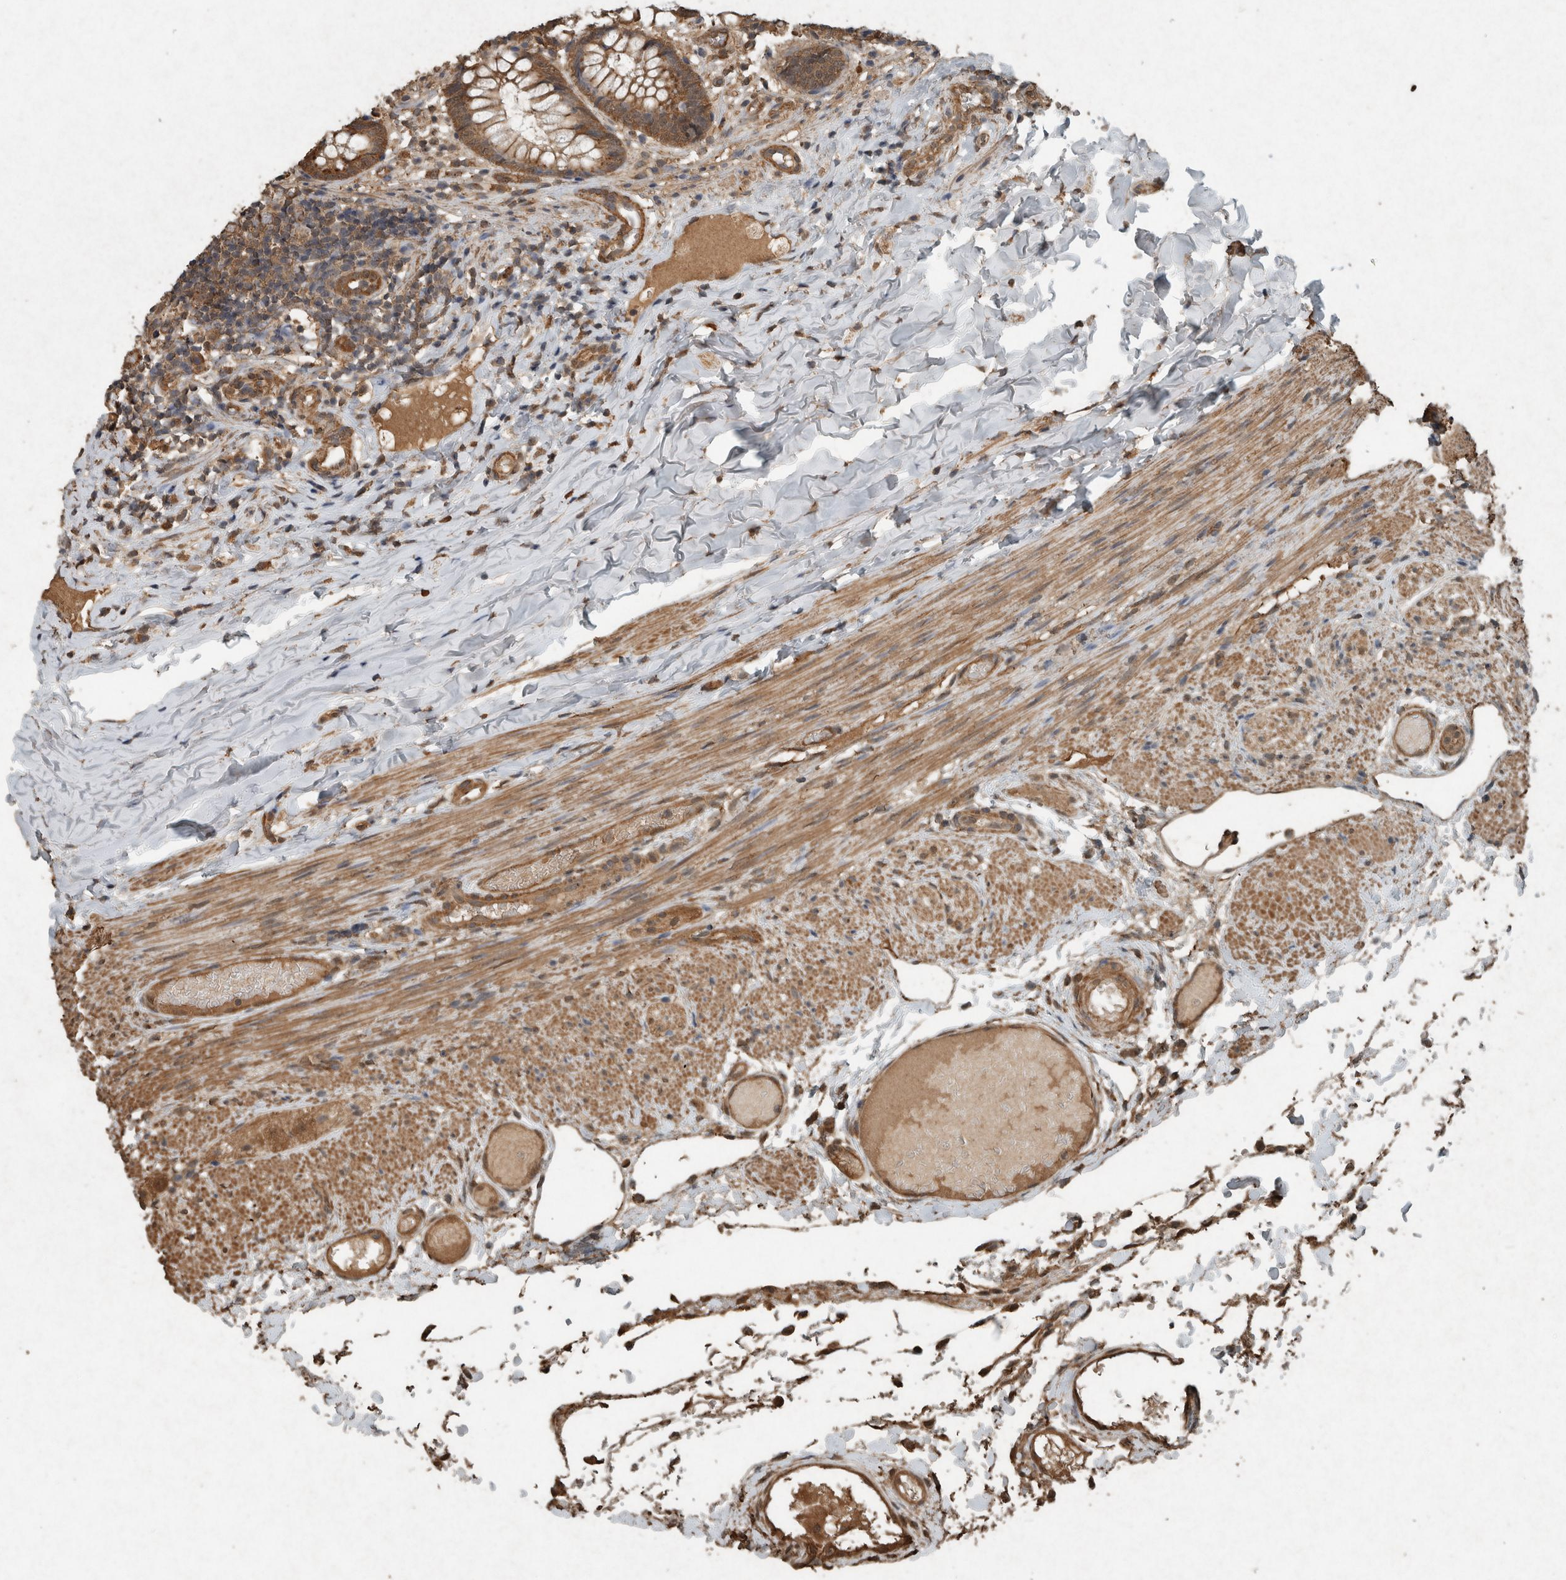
{"staining": {"intensity": "moderate", "quantity": ">75%", "location": "cytoplasmic/membranous"}, "tissue": "appendix", "cell_type": "Glandular cells", "image_type": "normal", "snomed": [{"axis": "morphology", "description": "Normal tissue, NOS"}, {"axis": "topography", "description": "Appendix"}], "caption": "Appendix stained with IHC demonstrates moderate cytoplasmic/membranous positivity in approximately >75% of glandular cells. (DAB (3,3'-diaminobenzidine) IHC, brown staining for protein, blue staining for nuclei).", "gene": "ARHGEF12", "patient": {"sex": "male", "age": 8}}